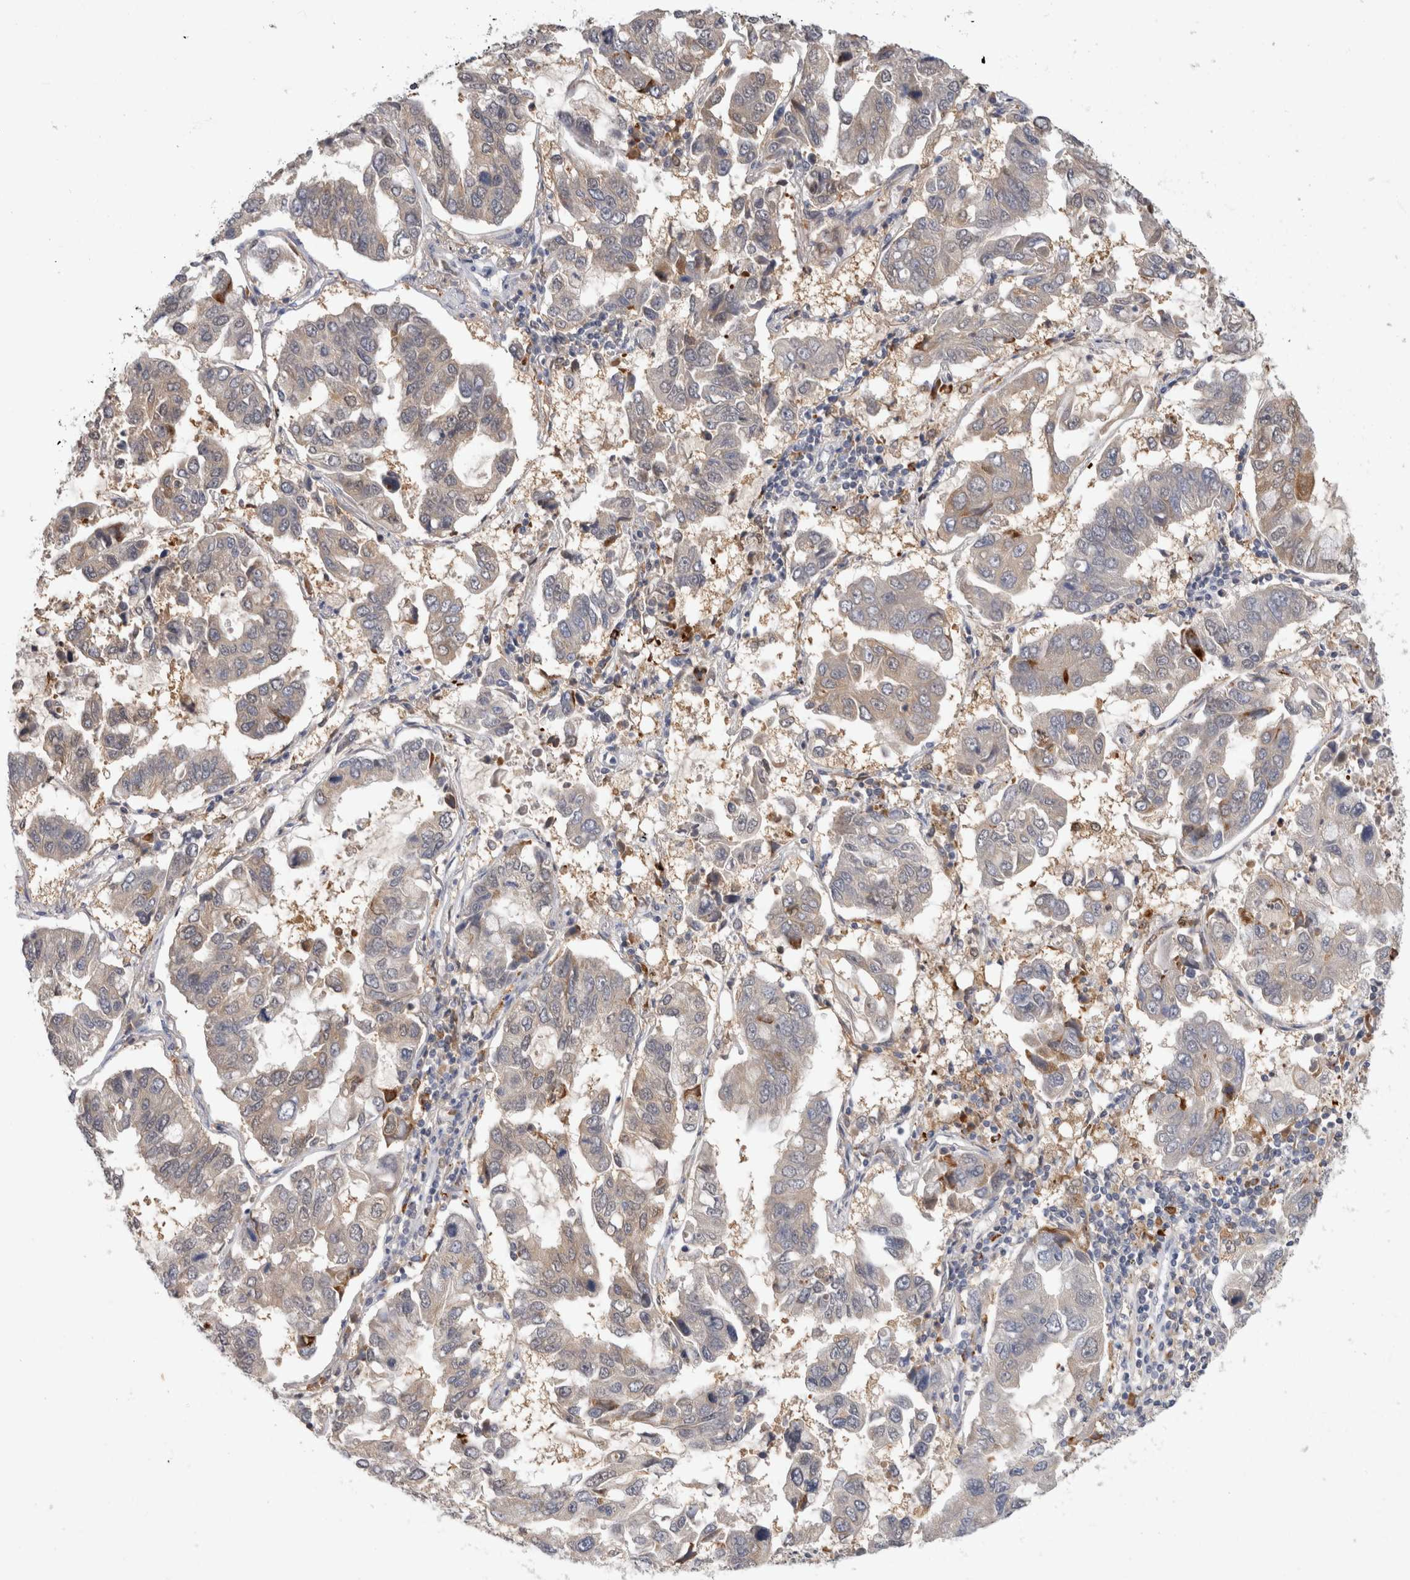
{"staining": {"intensity": "weak", "quantity": "<25%", "location": "cytoplasmic/membranous"}, "tissue": "lung cancer", "cell_type": "Tumor cells", "image_type": "cancer", "snomed": [{"axis": "morphology", "description": "Adenocarcinoma, NOS"}, {"axis": "topography", "description": "Lung"}], "caption": "Human lung cancer stained for a protein using IHC demonstrates no staining in tumor cells.", "gene": "PGM1", "patient": {"sex": "male", "age": 64}}